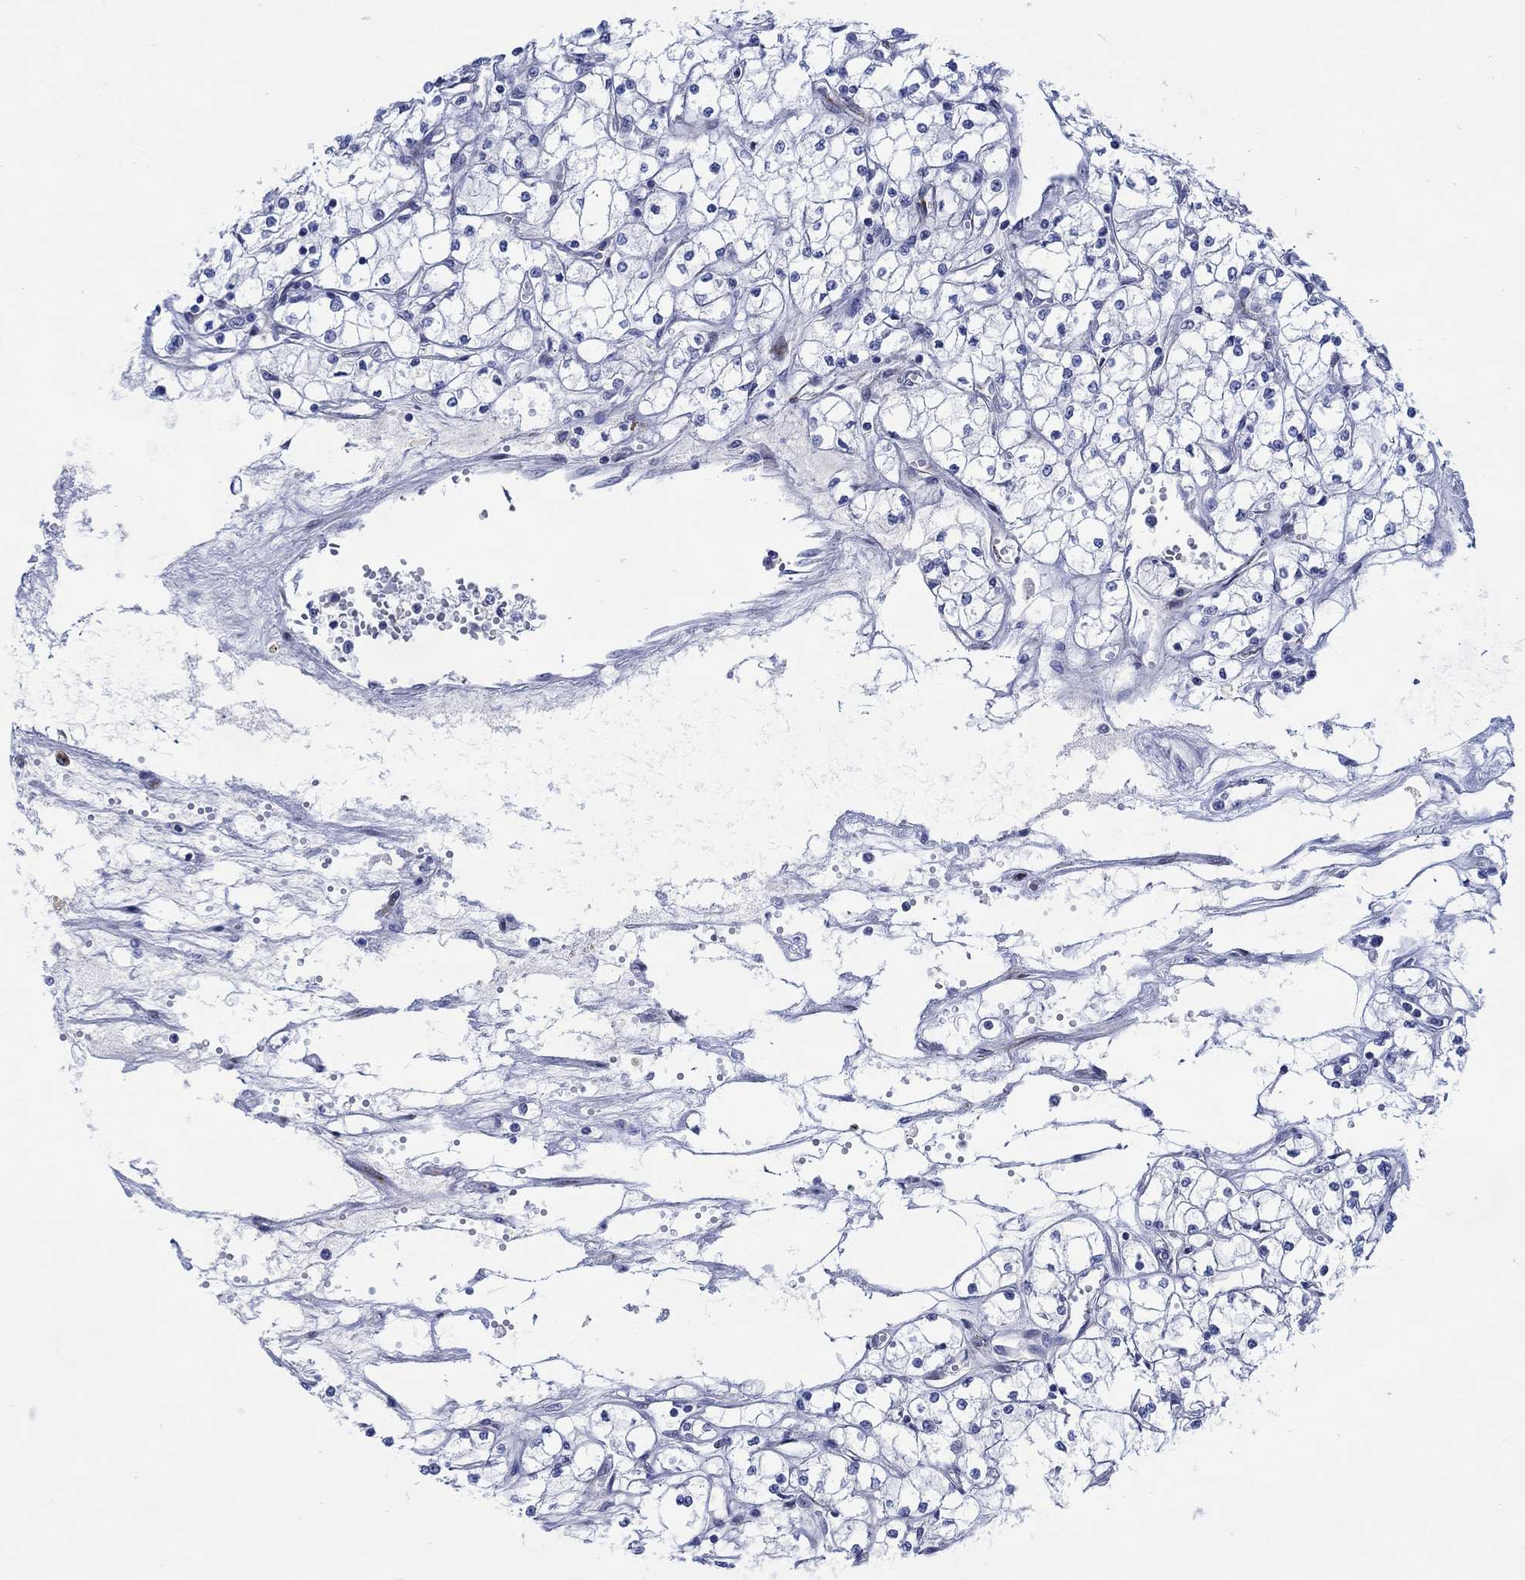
{"staining": {"intensity": "negative", "quantity": "none", "location": "none"}, "tissue": "renal cancer", "cell_type": "Tumor cells", "image_type": "cancer", "snomed": [{"axis": "morphology", "description": "Adenocarcinoma, NOS"}, {"axis": "topography", "description": "Kidney"}], "caption": "Photomicrograph shows no protein expression in tumor cells of renal cancer tissue.", "gene": "KSR2", "patient": {"sex": "male", "age": 67}}